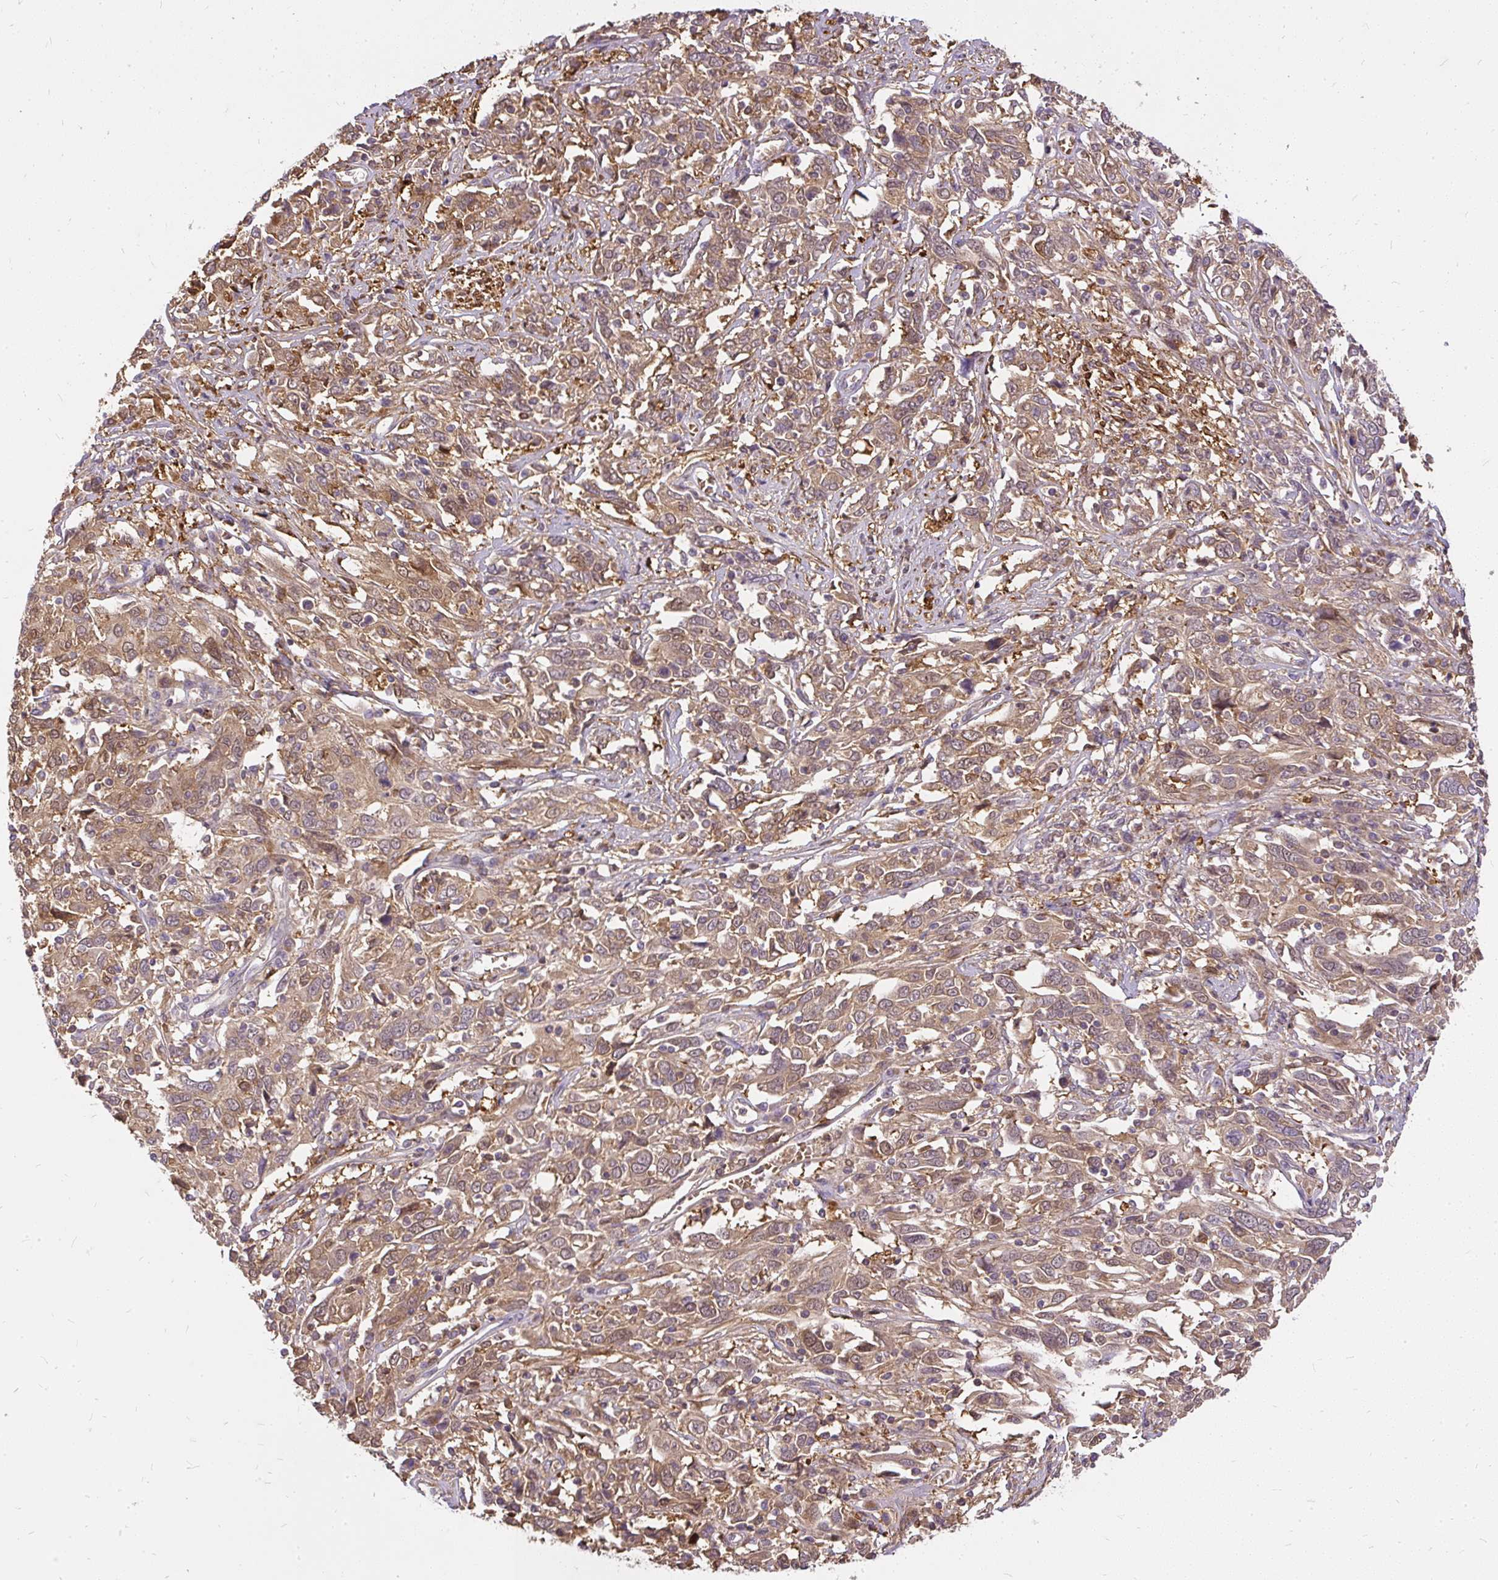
{"staining": {"intensity": "moderate", "quantity": ">75%", "location": "cytoplasmic/membranous"}, "tissue": "cervical cancer", "cell_type": "Tumor cells", "image_type": "cancer", "snomed": [{"axis": "morphology", "description": "Squamous cell carcinoma, NOS"}, {"axis": "topography", "description": "Cervix"}], "caption": "Immunohistochemistry (IHC) photomicrograph of neoplastic tissue: cervical squamous cell carcinoma stained using IHC exhibits medium levels of moderate protein expression localized specifically in the cytoplasmic/membranous of tumor cells, appearing as a cytoplasmic/membranous brown color.", "gene": "AP5S1", "patient": {"sex": "female", "age": 46}}